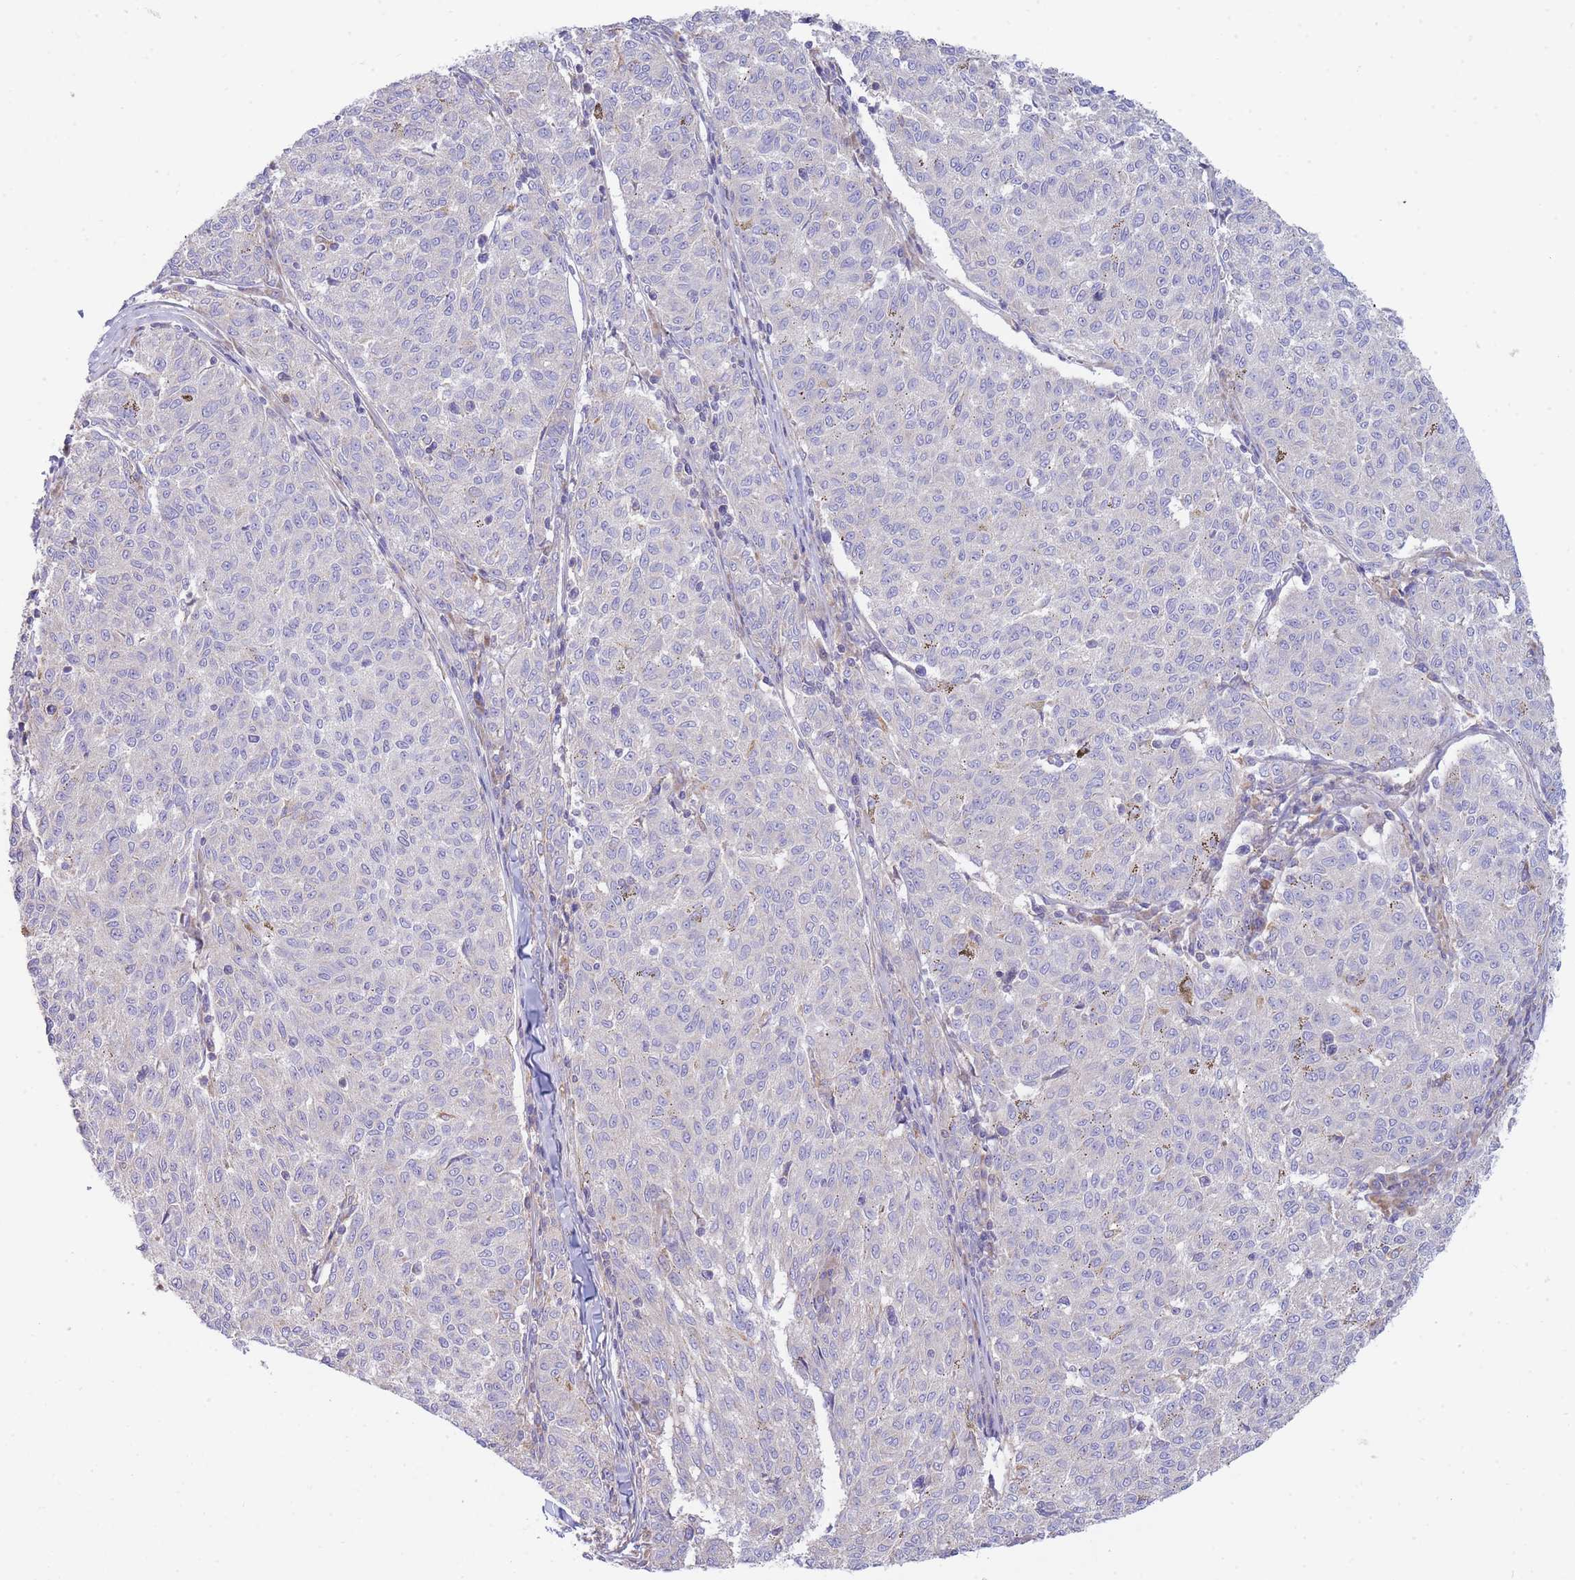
{"staining": {"intensity": "negative", "quantity": "none", "location": "none"}, "tissue": "melanoma", "cell_type": "Tumor cells", "image_type": "cancer", "snomed": [{"axis": "morphology", "description": "Malignant melanoma, NOS"}, {"axis": "topography", "description": "Skin"}], "caption": "A high-resolution histopathology image shows immunohistochemistry (IHC) staining of melanoma, which reveals no significant expression in tumor cells. (Brightfield microscopy of DAB (3,3'-diaminobenzidine) immunohistochemistry (IHC) at high magnification).", "gene": "SH2B2", "patient": {"sex": "female", "age": 72}}